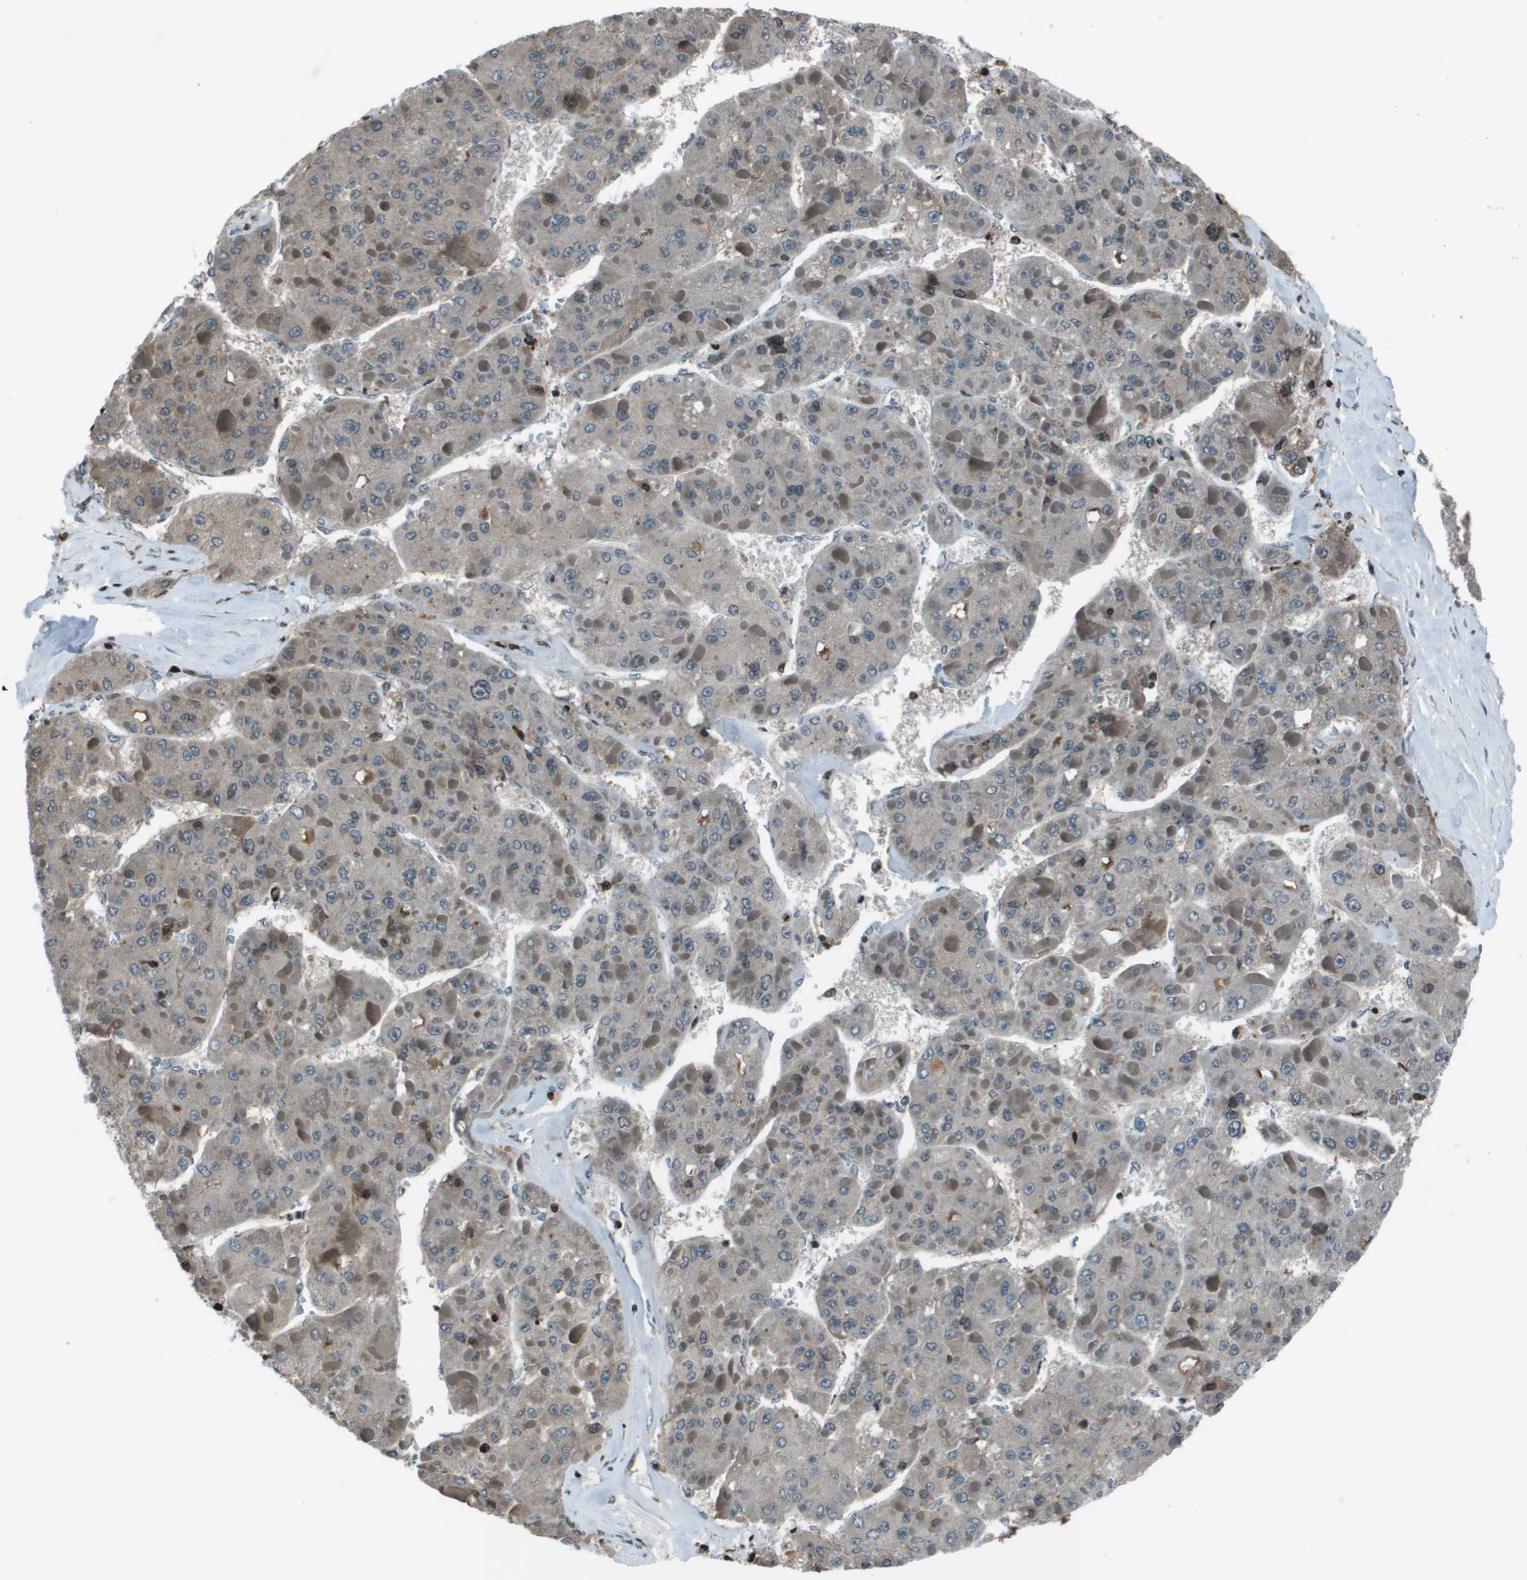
{"staining": {"intensity": "weak", "quantity": "<25%", "location": "cytoplasmic/membranous"}, "tissue": "liver cancer", "cell_type": "Tumor cells", "image_type": "cancer", "snomed": [{"axis": "morphology", "description": "Carcinoma, Hepatocellular, NOS"}, {"axis": "topography", "description": "Liver"}], "caption": "DAB (3,3'-diaminobenzidine) immunohistochemical staining of human liver cancer (hepatocellular carcinoma) shows no significant positivity in tumor cells.", "gene": "CXCL12", "patient": {"sex": "female", "age": 73}}